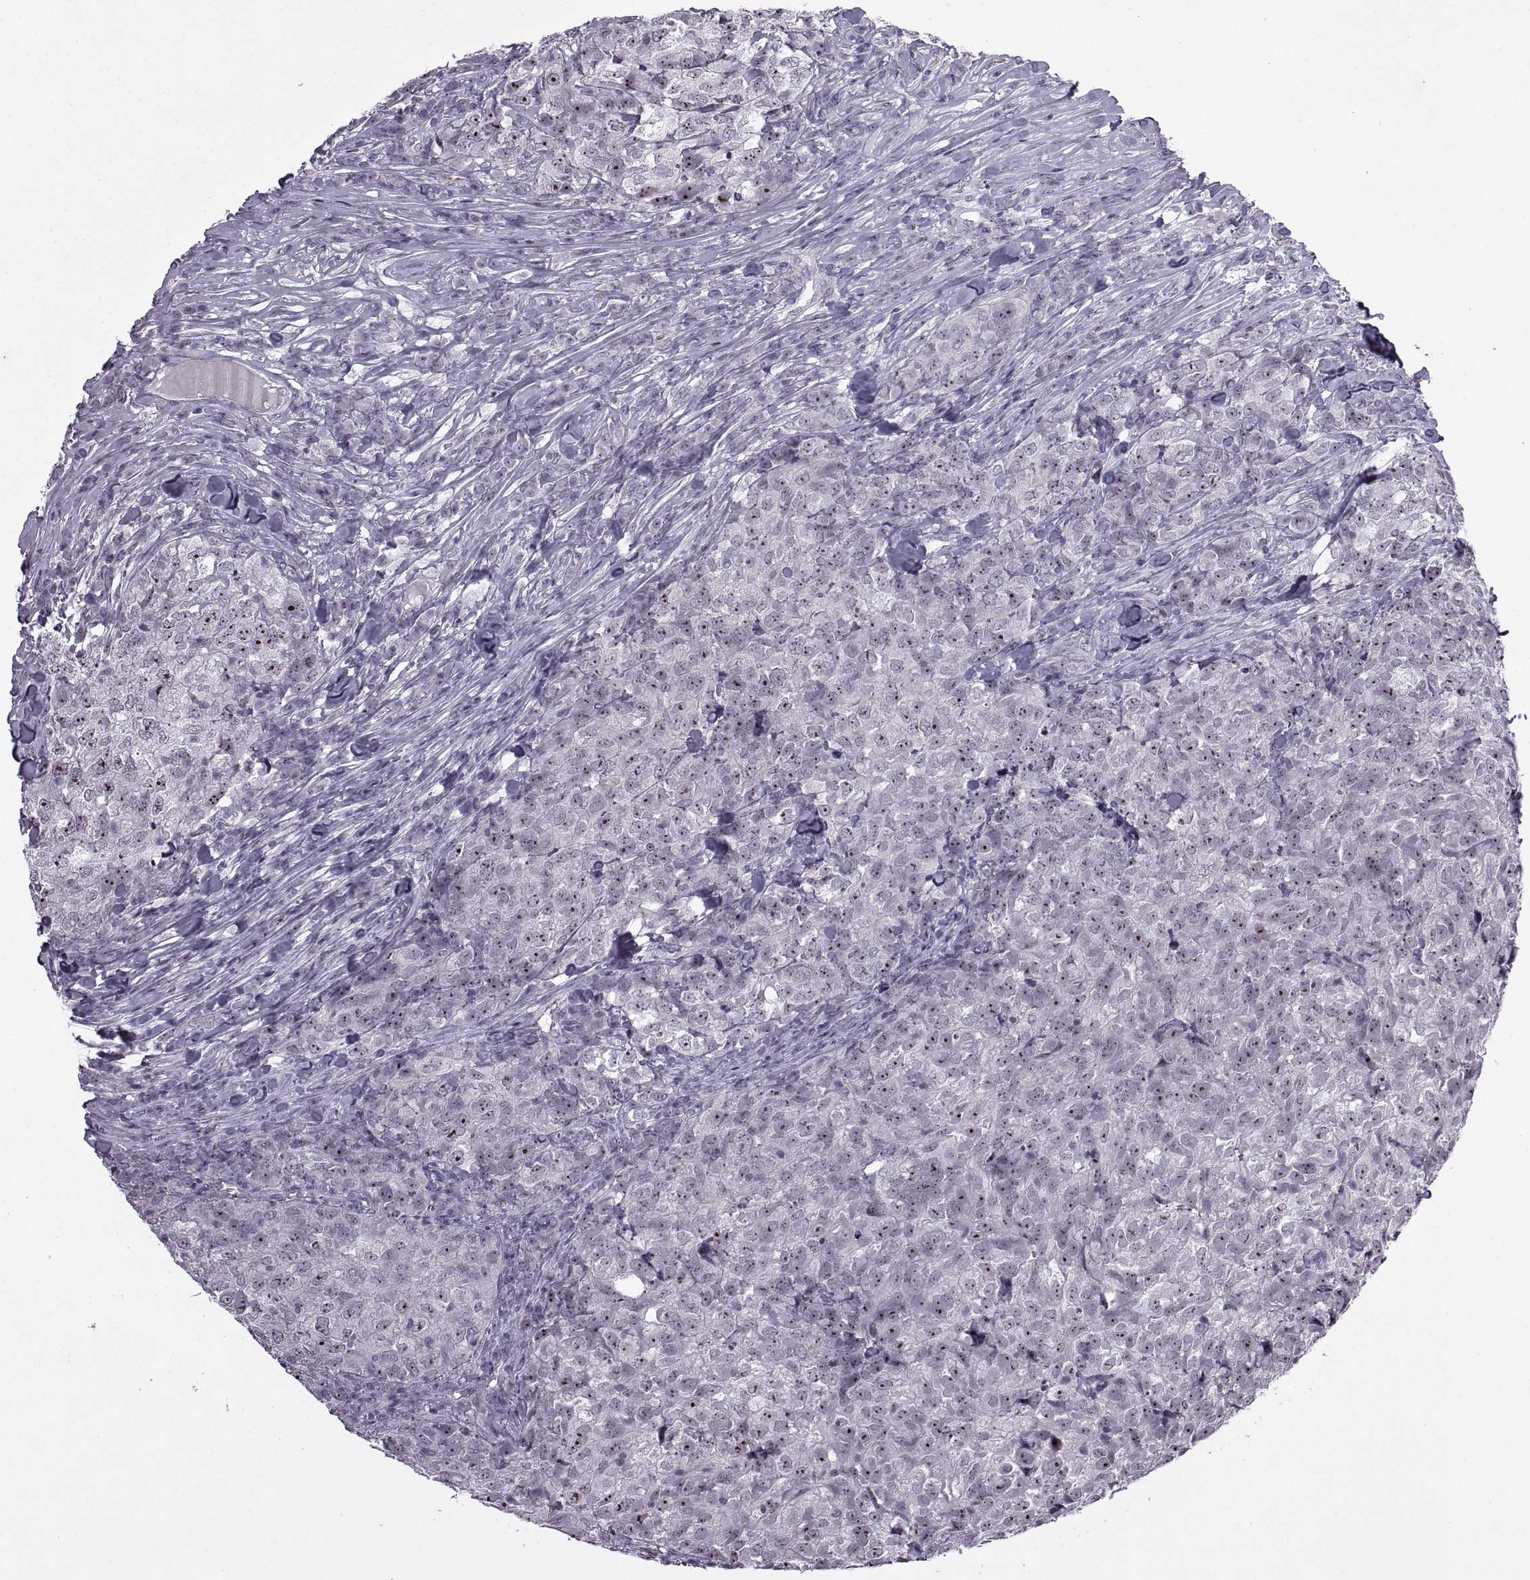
{"staining": {"intensity": "strong", "quantity": ">75%", "location": "nuclear"}, "tissue": "breast cancer", "cell_type": "Tumor cells", "image_type": "cancer", "snomed": [{"axis": "morphology", "description": "Duct carcinoma"}, {"axis": "topography", "description": "Breast"}], "caption": "Infiltrating ductal carcinoma (breast) was stained to show a protein in brown. There is high levels of strong nuclear staining in about >75% of tumor cells.", "gene": "SINHCAF", "patient": {"sex": "female", "age": 30}}